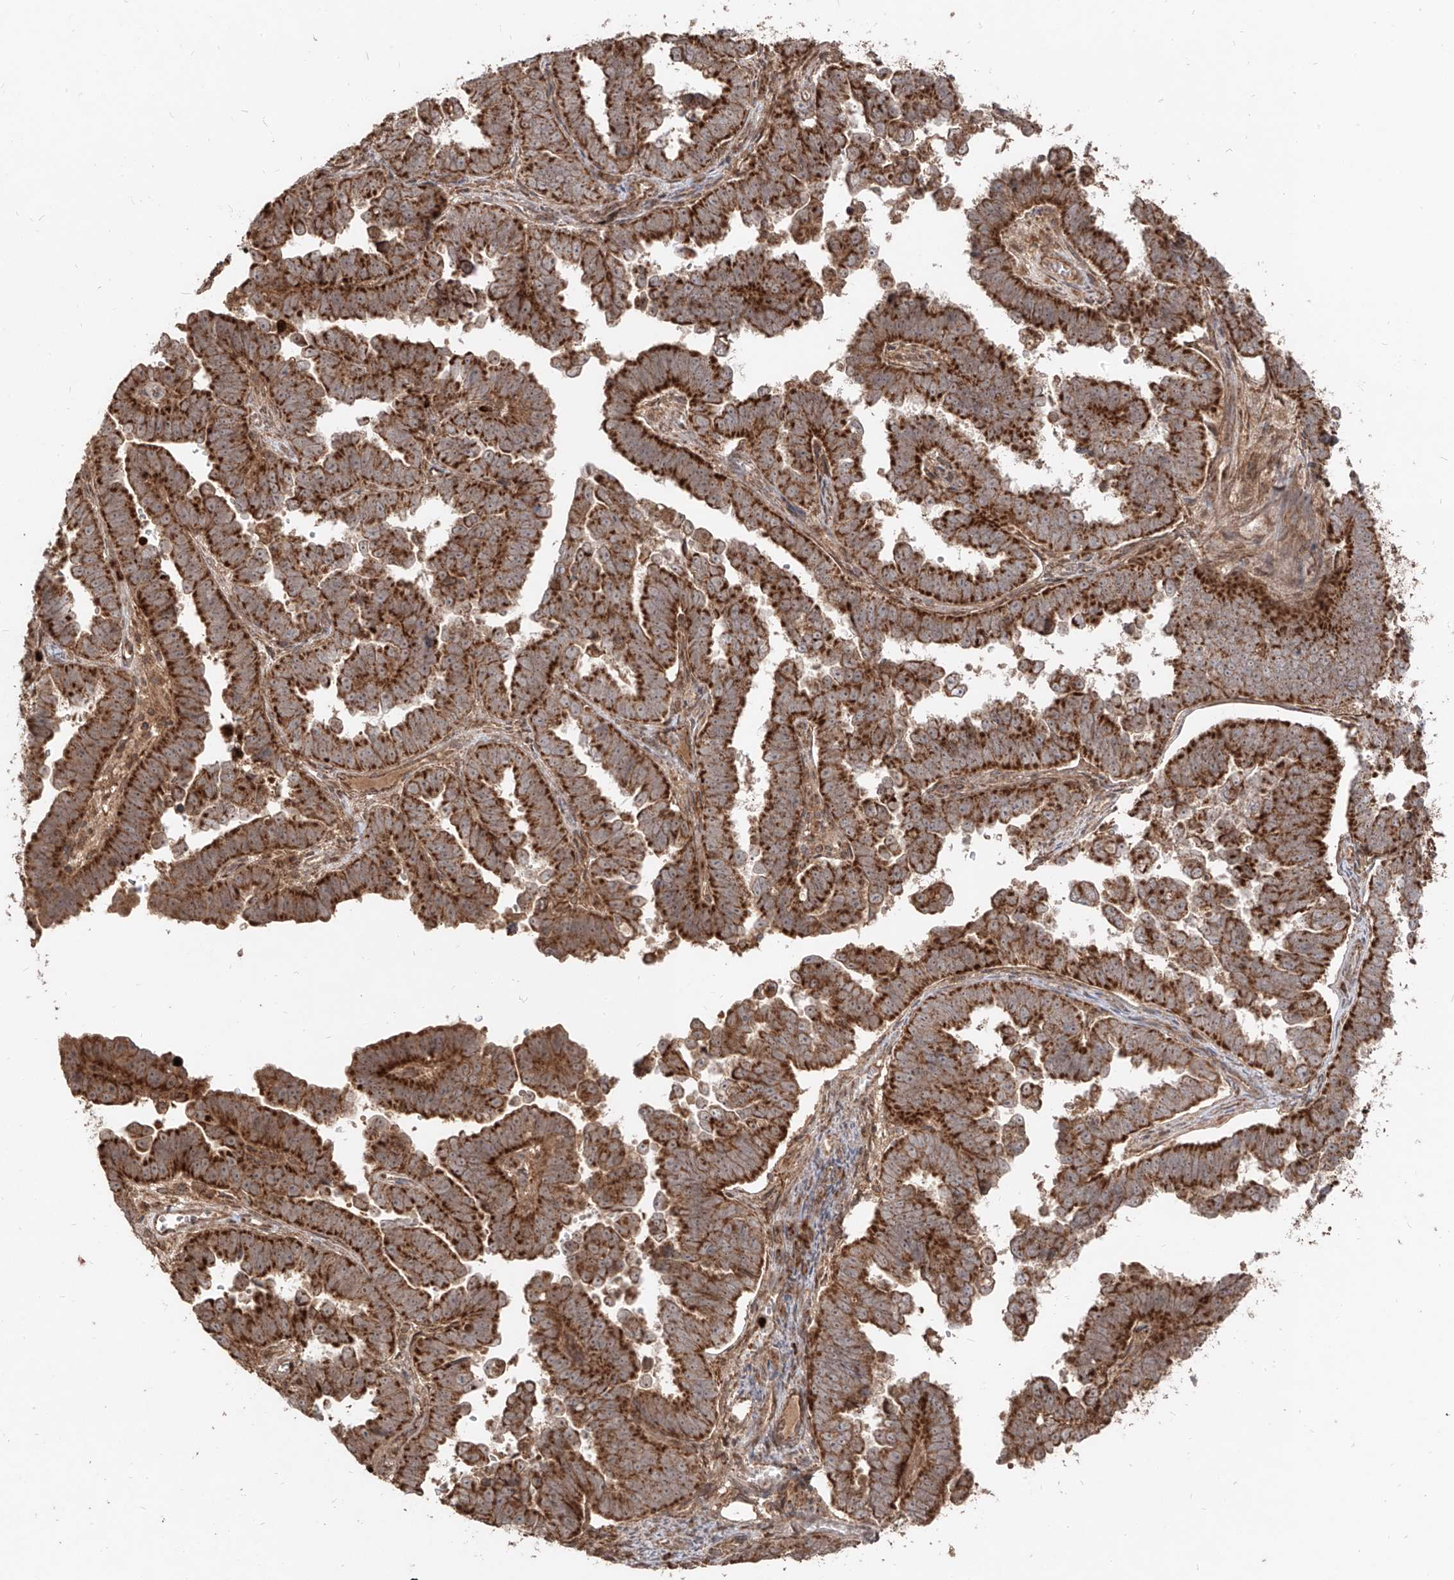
{"staining": {"intensity": "strong", "quantity": ">75%", "location": "cytoplasmic/membranous"}, "tissue": "endometrial cancer", "cell_type": "Tumor cells", "image_type": "cancer", "snomed": [{"axis": "morphology", "description": "Adenocarcinoma, NOS"}, {"axis": "topography", "description": "Endometrium"}], "caption": "Tumor cells exhibit high levels of strong cytoplasmic/membranous staining in approximately >75% of cells in human endometrial cancer (adenocarcinoma). (IHC, brightfield microscopy, high magnification).", "gene": "AIM2", "patient": {"sex": "female", "age": 75}}